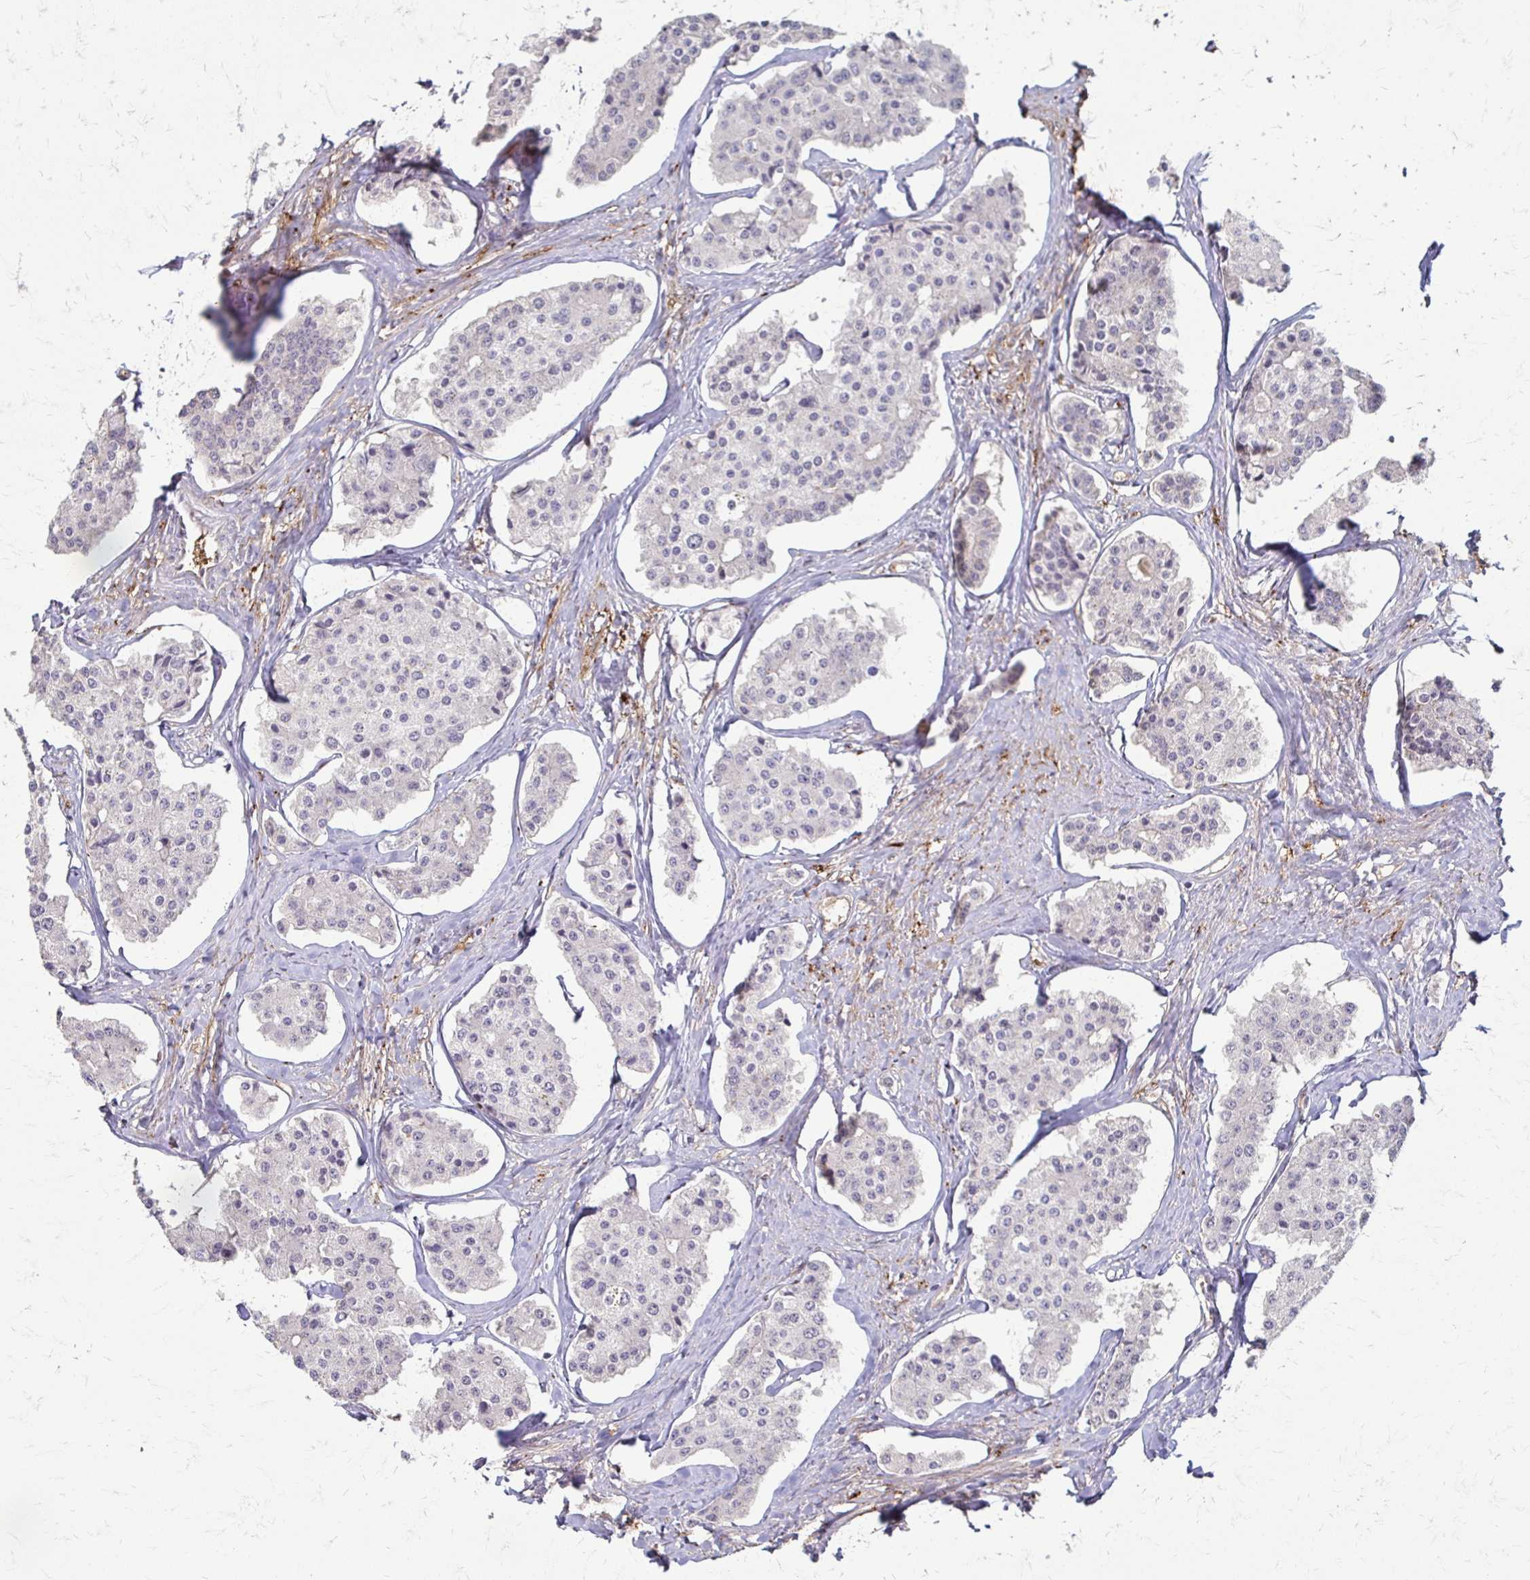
{"staining": {"intensity": "negative", "quantity": "none", "location": "none"}, "tissue": "carcinoid", "cell_type": "Tumor cells", "image_type": "cancer", "snomed": [{"axis": "morphology", "description": "Carcinoid, malignant, NOS"}, {"axis": "topography", "description": "Small intestine"}], "caption": "IHC photomicrograph of neoplastic tissue: human carcinoid stained with DAB reveals no significant protein expression in tumor cells.", "gene": "CFL2", "patient": {"sex": "female", "age": 65}}